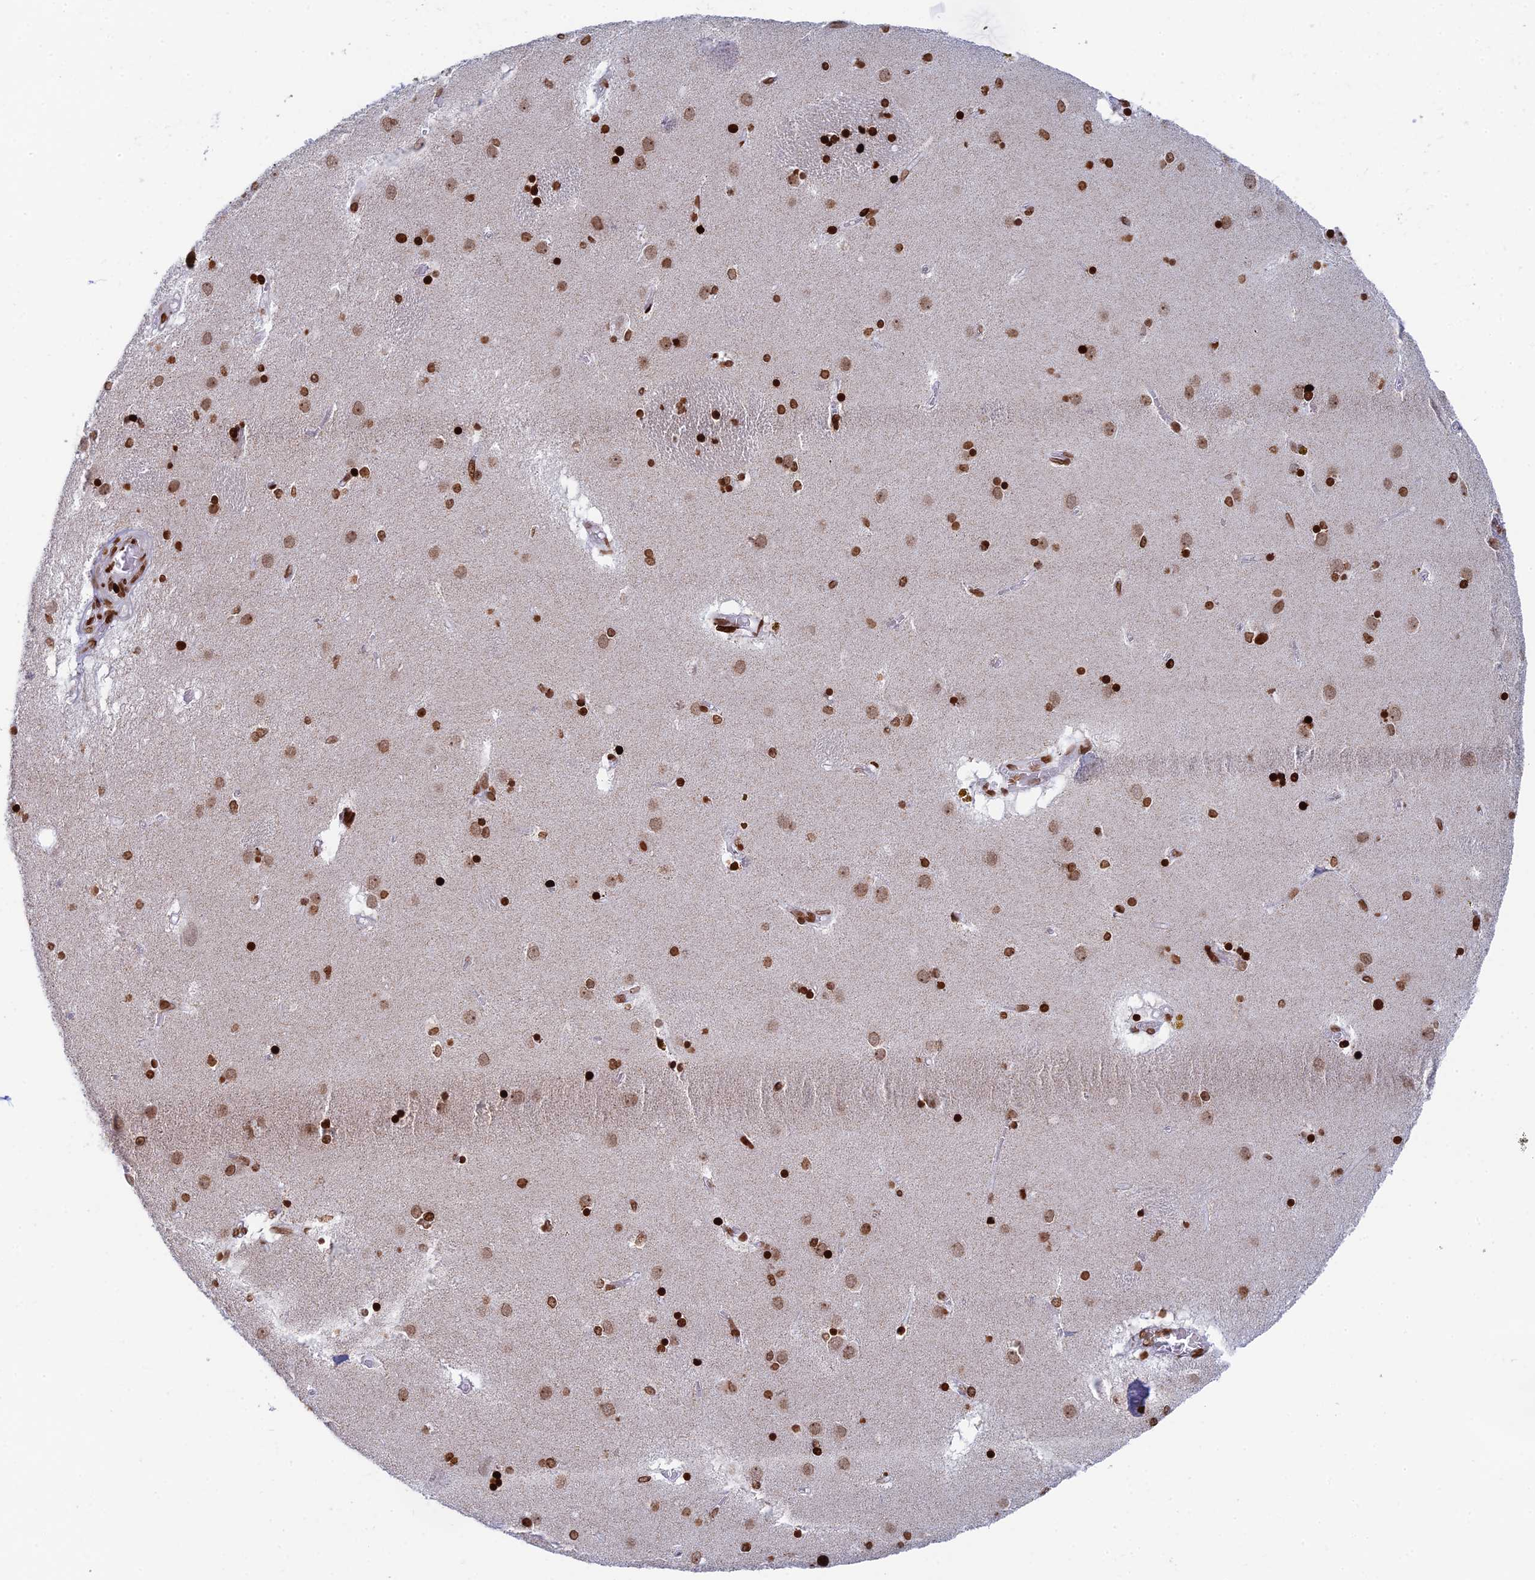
{"staining": {"intensity": "strong", "quantity": ">75%", "location": "nuclear"}, "tissue": "caudate", "cell_type": "Glial cells", "image_type": "normal", "snomed": [{"axis": "morphology", "description": "Normal tissue, NOS"}, {"axis": "topography", "description": "Lateral ventricle wall"}], "caption": "An image of caudate stained for a protein demonstrates strong nuclear brown staining in glial cells. The staining was performed using DAB, with brown indicating positive protein expression. Nuclei are stained blue with hematoxylin.", "gene": "RPAP1", "patient": {"sex": "male", "age": 70}}